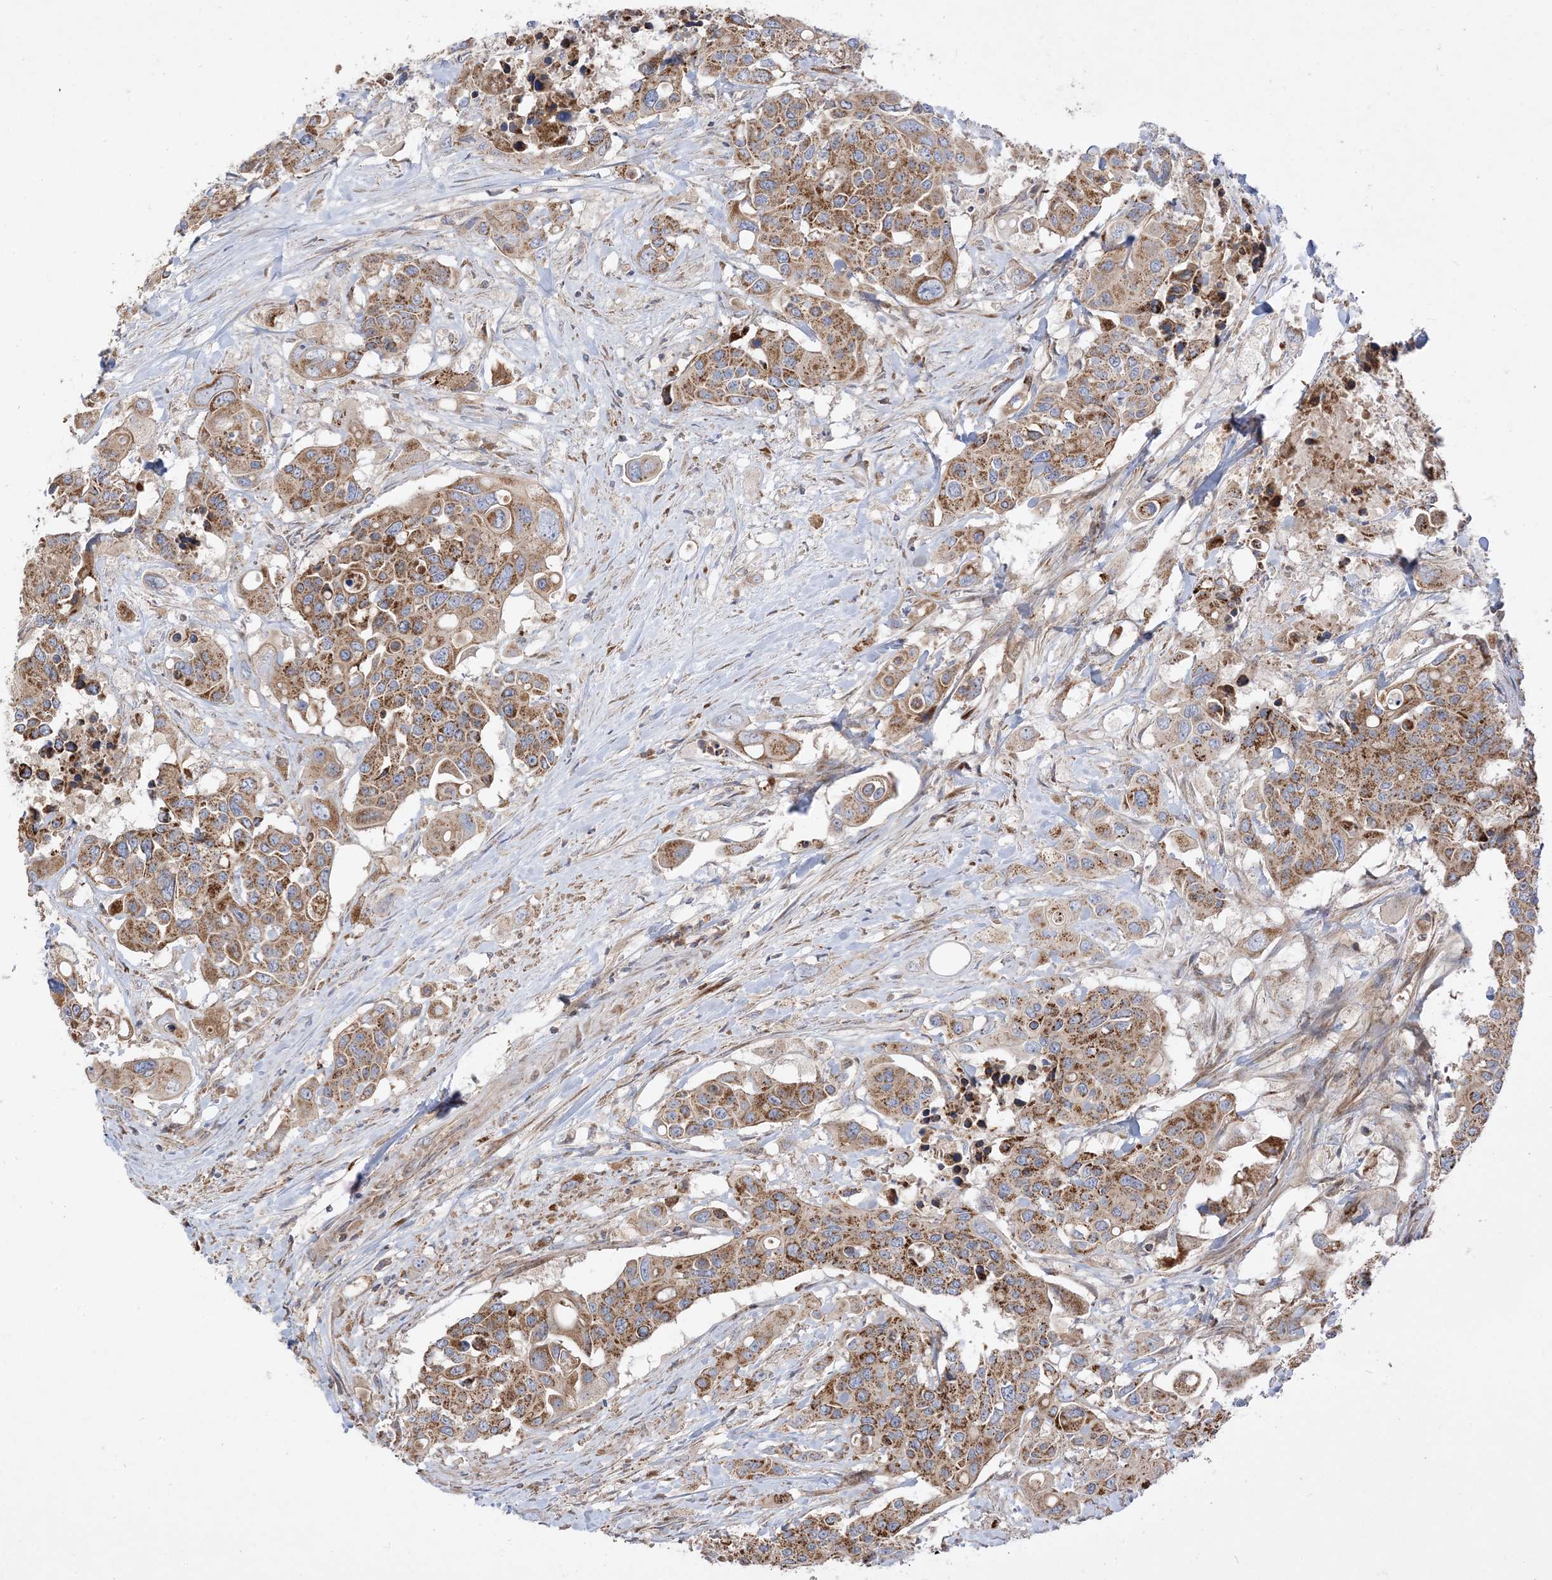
{"staining": {"intensity": "moderate", "quantity": ">75%", "location": "cytoplasmic/membranous"}, "tissue": "colorectal cancer", "cell_type": "Tumor cells", "image_type": "cancer", "snomed": [{"axis": "morphology", "description": "Adenocarcinoma, NOS"}, {"axis": "topography", "description": "Colon"}], "caption": "Colorectal cancer (adenocarcinoma) tissue displays moderate cytoplasmic/membranous expression in approximately >75% of tumor cells (DAB = brown stain, brightfield microscopy at high magnification).", "gene": "AARS2", "patient": {"sex": "male", "age": 77}}